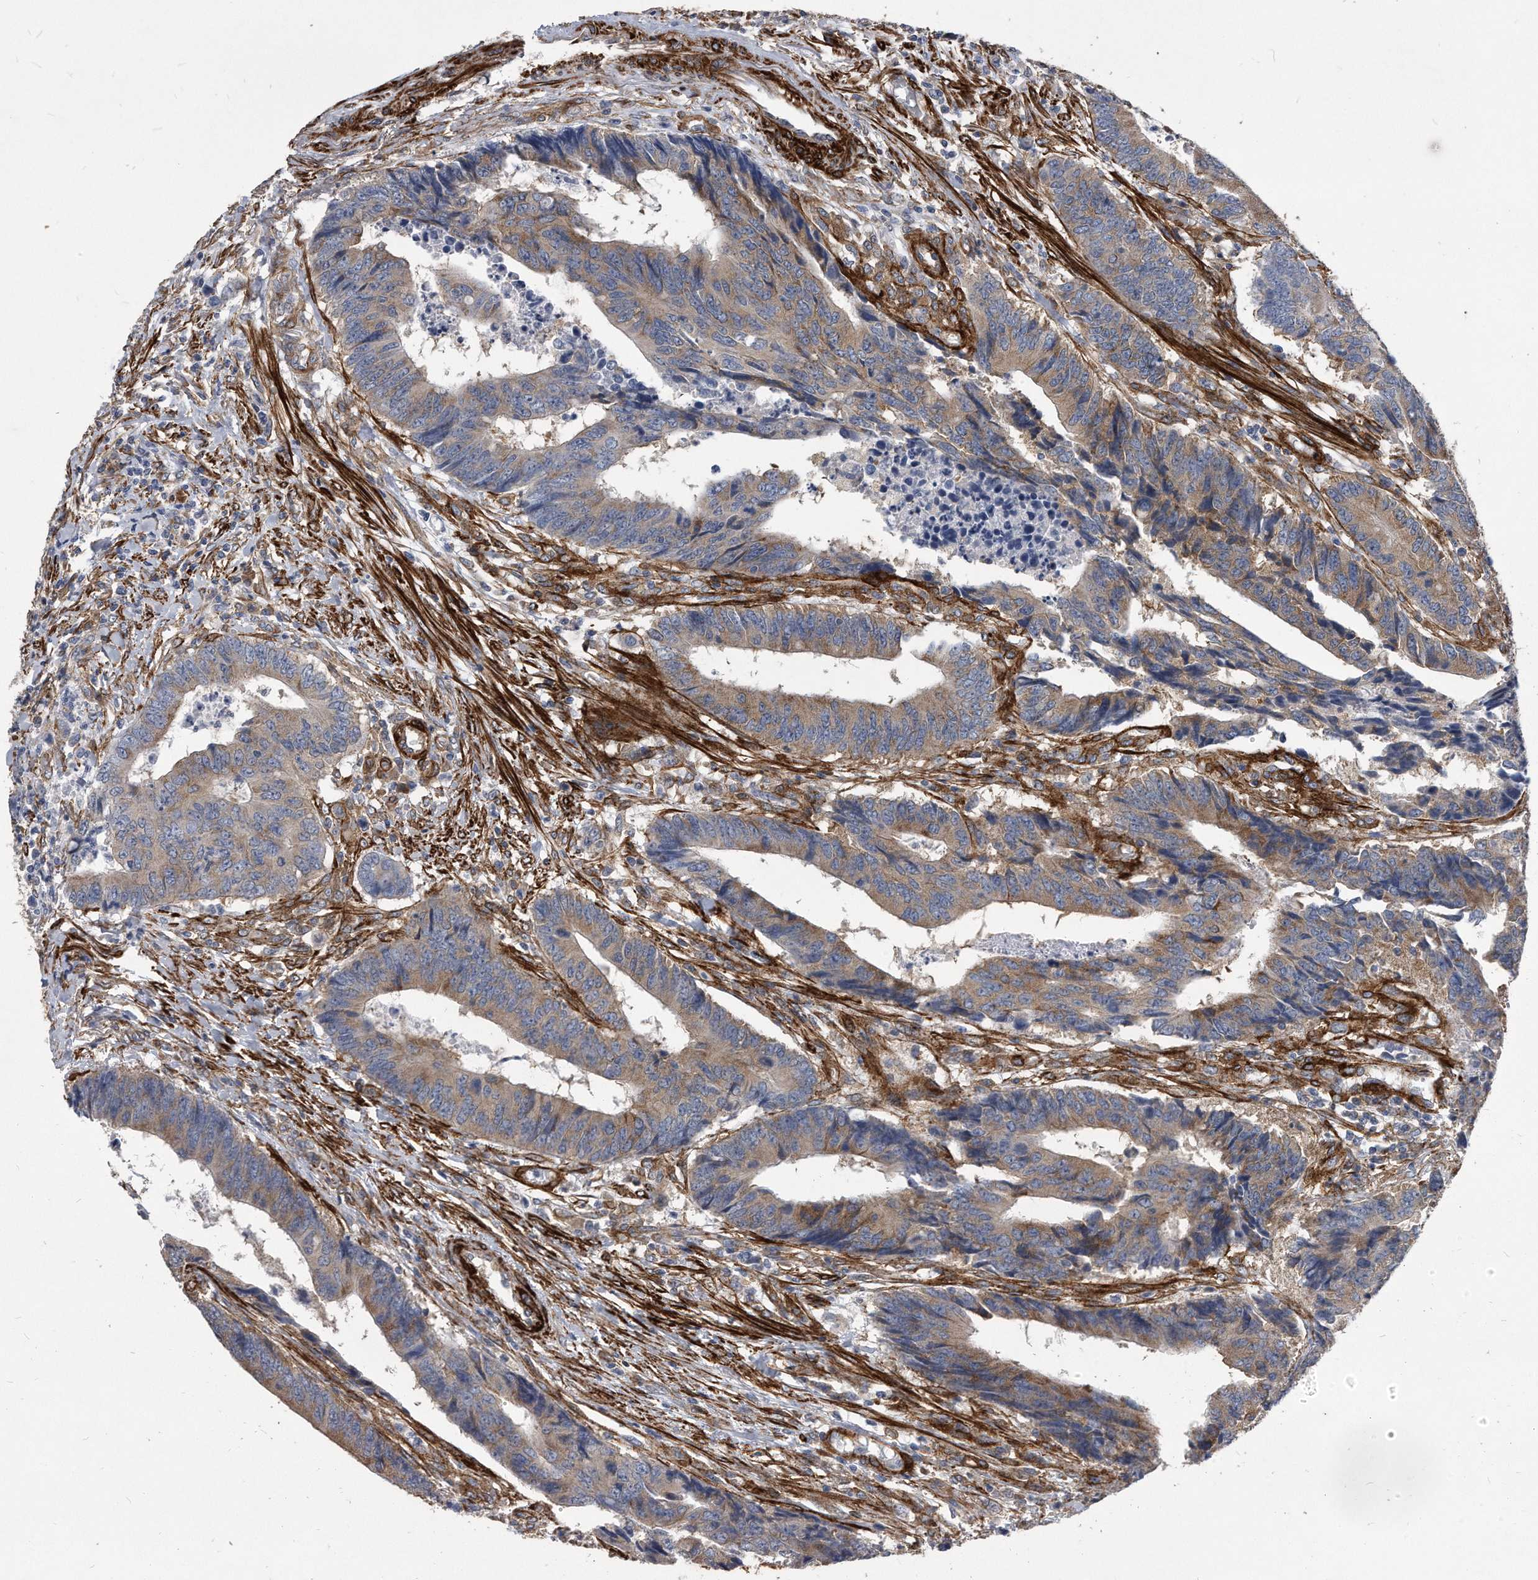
{"staining": {"intensity": "weak", "quantity": ">75%", "location": "cytoplasmic/membranous"}, "tissue": "colorectal cancer", "cell_type": "Tumor cells", "image_type": "cancer", "snomed": [{"axis": "morphology", "description": "Adenocarcinoma, NOS"}, {"axis": "topography", "description": "Rectum"}], "caption": "Immunohistochemistry (IHC) of human colorectal cancer (adenocarcinoma) reveals low levels of weak cytoplasmic/membranous expression in approximately >75% of tumor cells.", "gene": "EIF2B4", "patient": {"sex": "male", "age": 84}}